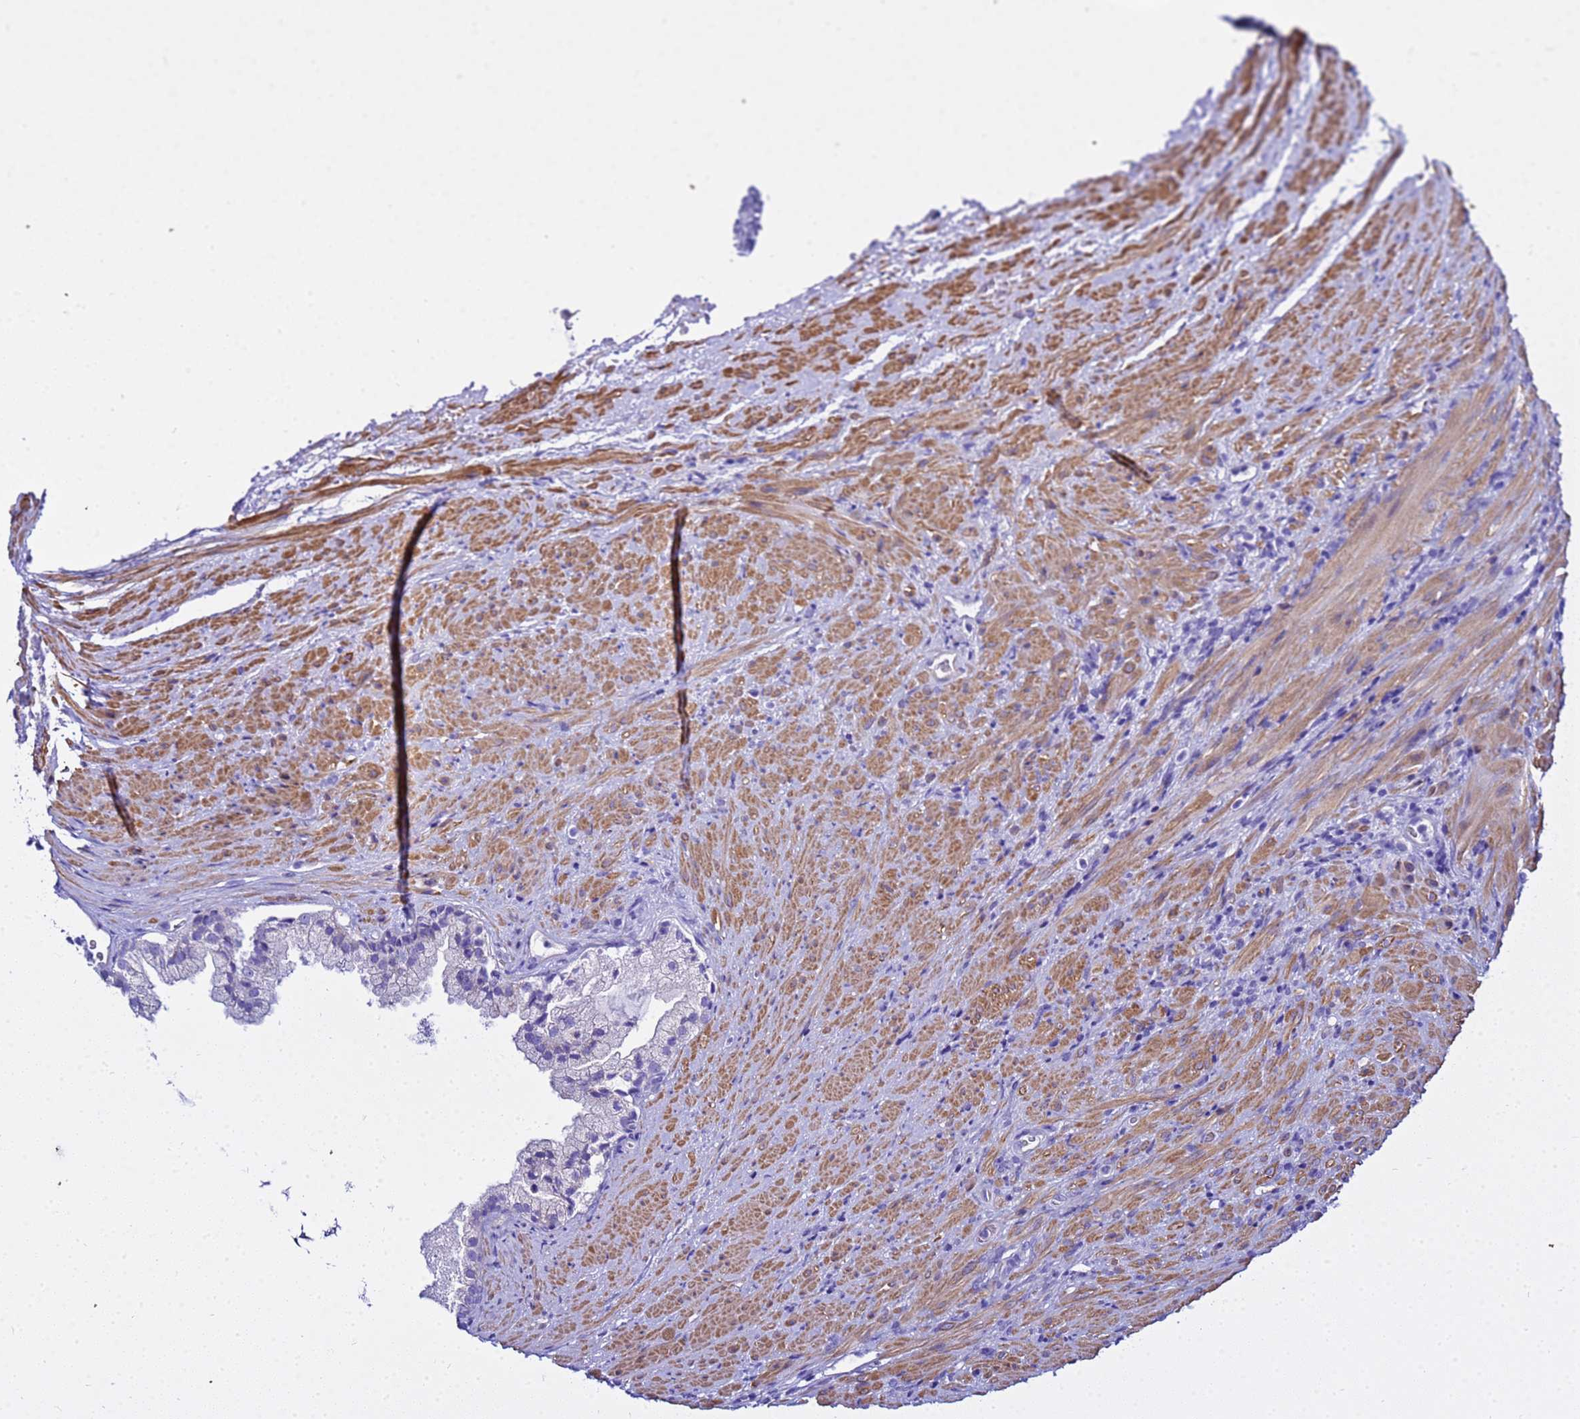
{"staining": {"intensity": "negative", "quantity": "none", "location": "none"}, "tissue": "prostate", "cell_type": "Glandular cells", "image_type": "normal", "snomed": [{"axis": "morphology", "description": "Normal tissue, NOS"}, {"axis": "topography", "description": "Prostate"}], "caption": "Immunohistochemistry (IHC) image of unremarkable human prostate stained for a protein (brown), which exhibits no staining in glandular cells.", "gene": "USP18", "patient": {"sex": "male", "age": 76}}